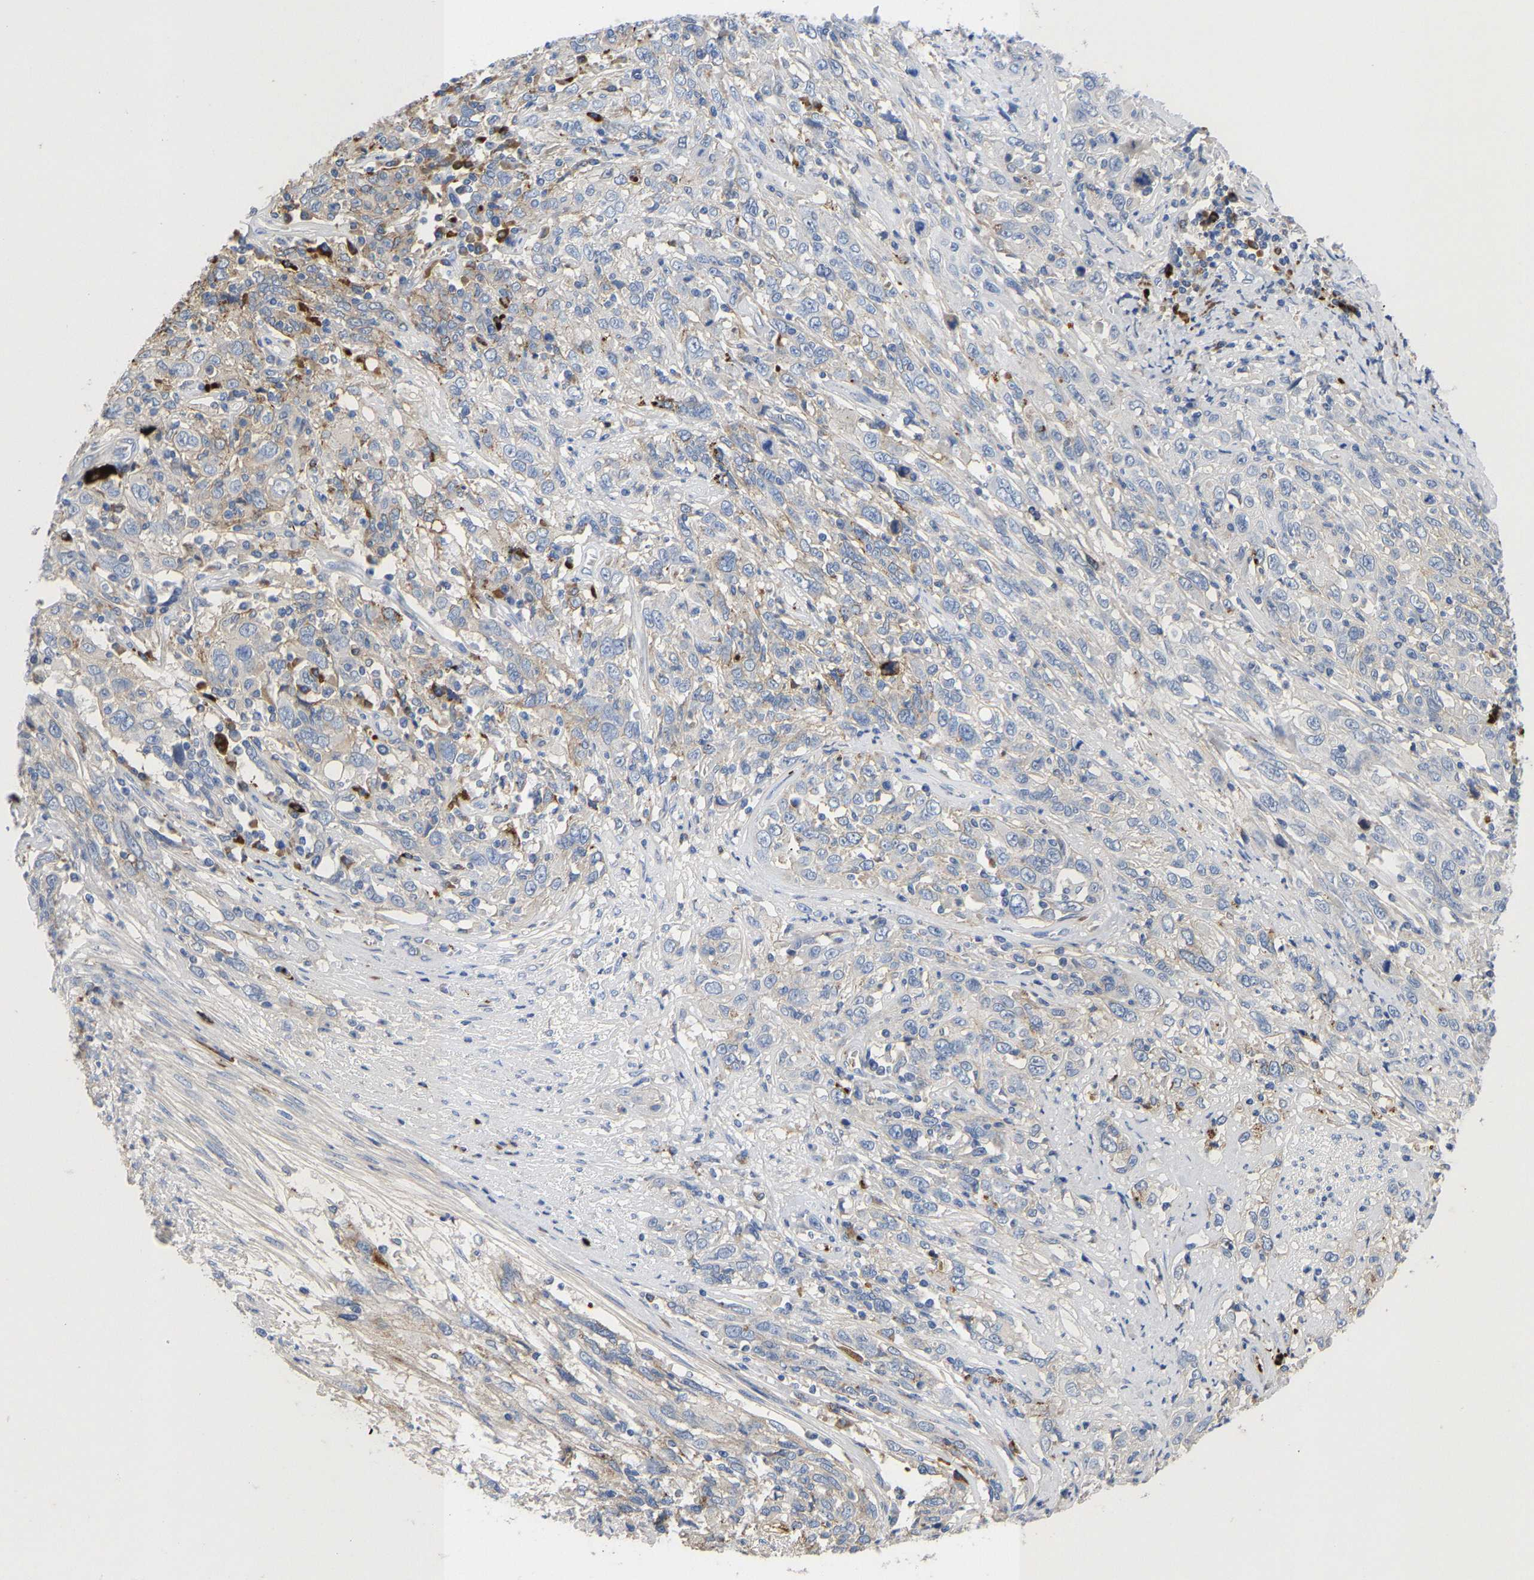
{"staining": {"intensity": "negative", "quantity": "none", "location": "none"}, "tissue": "cervical cancer", "cell_type": "Tumor cells", "image_type": "cancer", "snomed": [{"axis": "morphology", "description": "Squamous cell carcinoma, NOS"}, {"axis": "topography", "description": "Cervix"}], "caption": "IHC image of neoplastic tissue: human squamous cell carcinoma (cervical) stained with DAB exhibits no significant protein positivity in tumor cells.", "gene": "FGF18", "patient": {"sex": "female", "age": 46}}